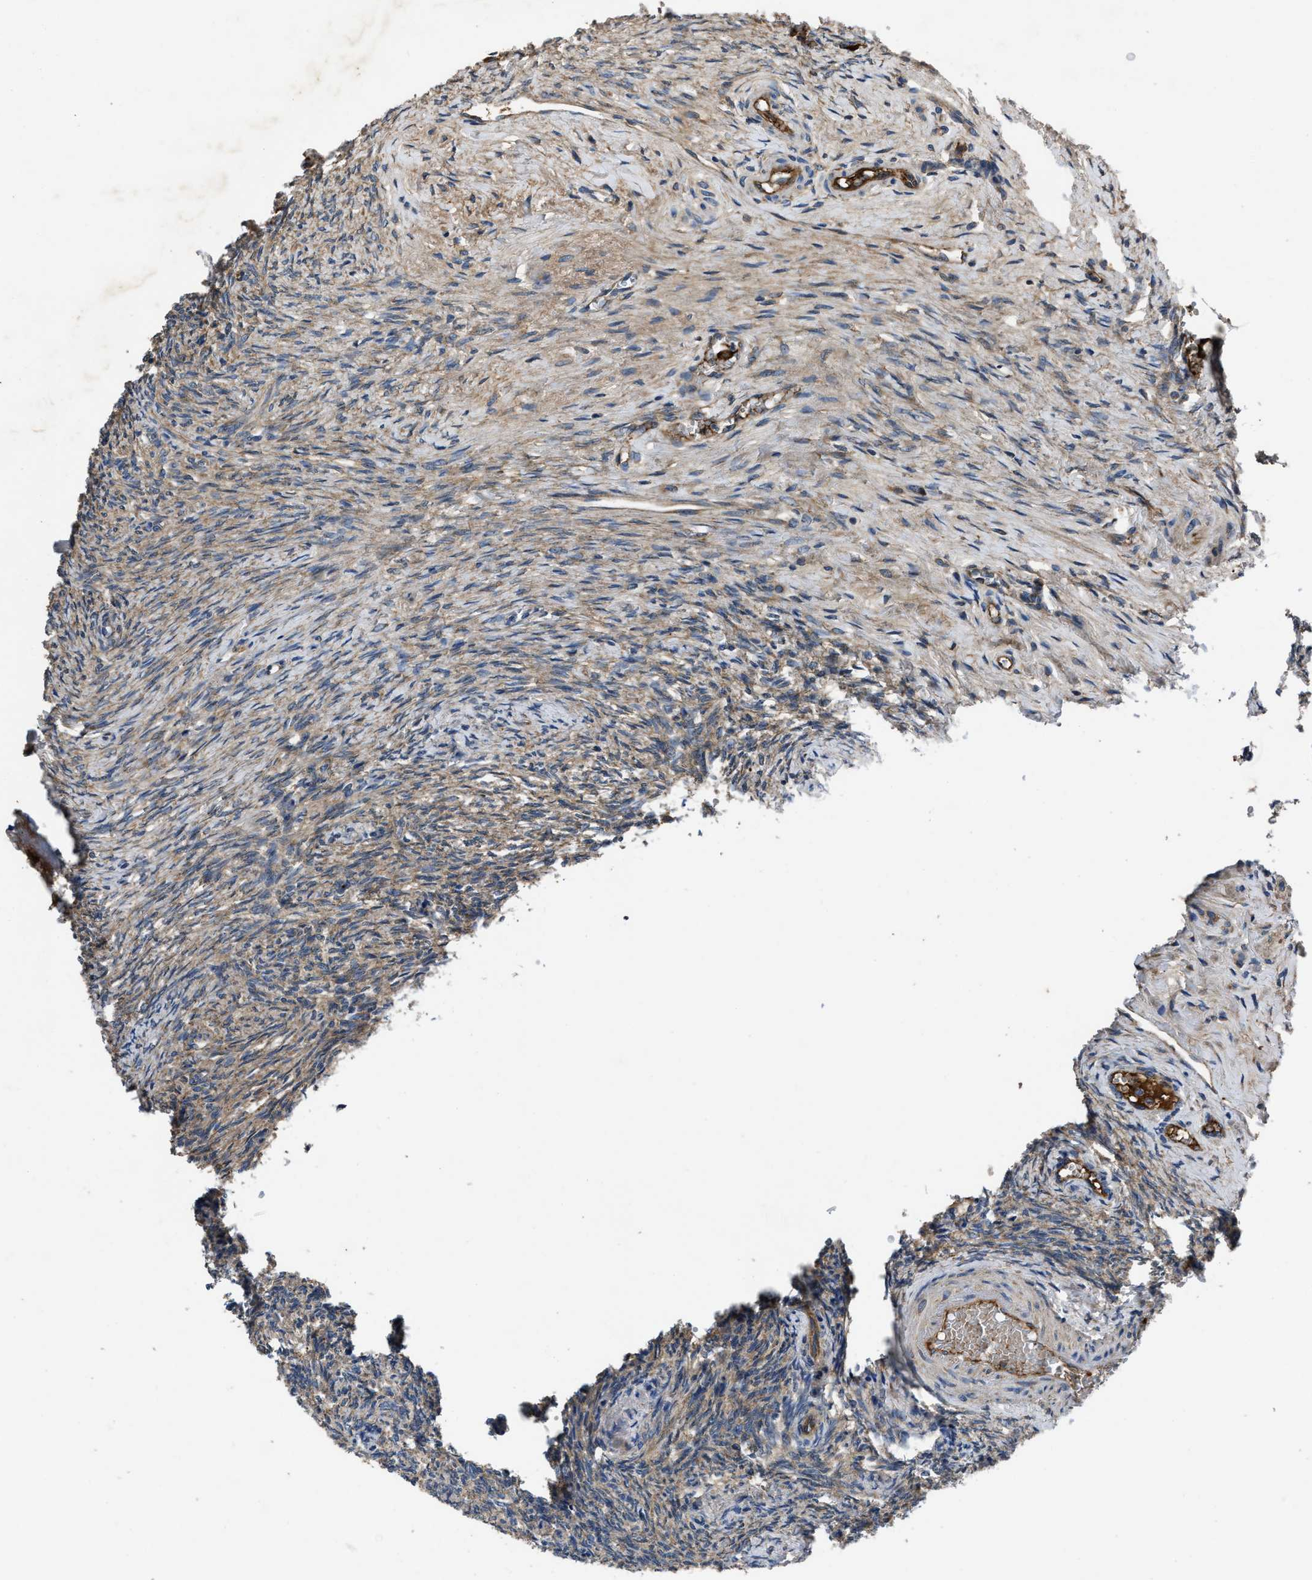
{"staining": {"intensity": "strong", "quantity": ">75%", "location": "cytoplasmic/membranous"}, "tissue": "ovary", "cell_type": "Follicle cells", "image_type": "normal", "snomed": [{"axis": "morphology", "description": "Normal tissue, NOS"}, {"axis": "topography", "description": "Ovary"}], "caption": "A brown stain highlights strong cytoplasmic/membranous positivity of a protein in follicle cells of benign ovary.", "gene": "ERC1", "patient": {"sex": "female", "age": 41}}